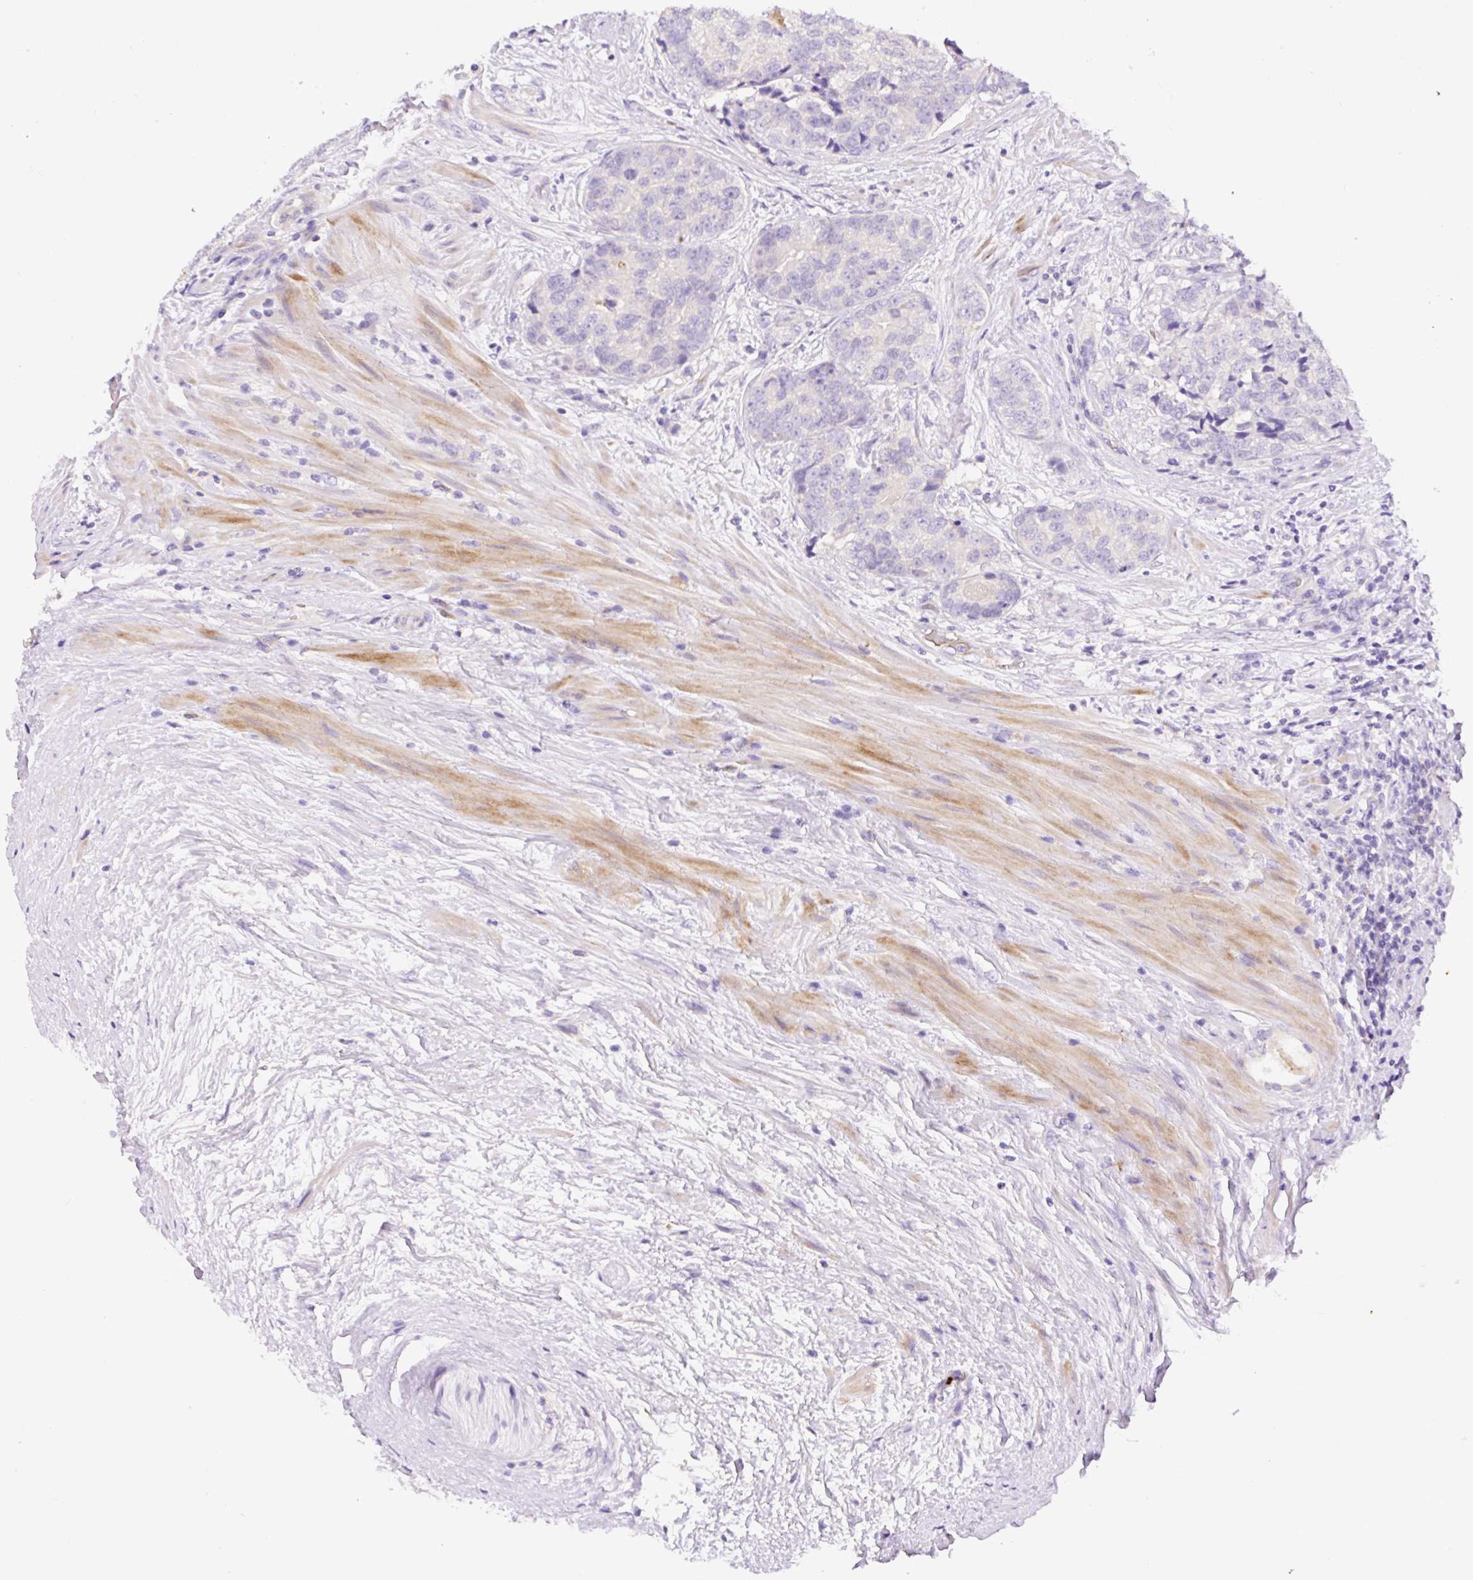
{"staining": {"intensity": "negative", "quantity": "none", "location": "none"}, "tissue": "prostate cancer", "cell_type": "Tumor cells", "image_type": "cancer", "snomed": [{"axis": "morphology", "description": "Adenocarcinoma, High grade"}, {"axis": "topography", "description": "Prostate"}], "caption": "Photomicrograph shows no protein staining in tumor cells of prostate cancer (adenocarcinoma (high-grade)) tissue.", "gene": "LHFPL5", "patient": {"sex": "male", "age": 68}}